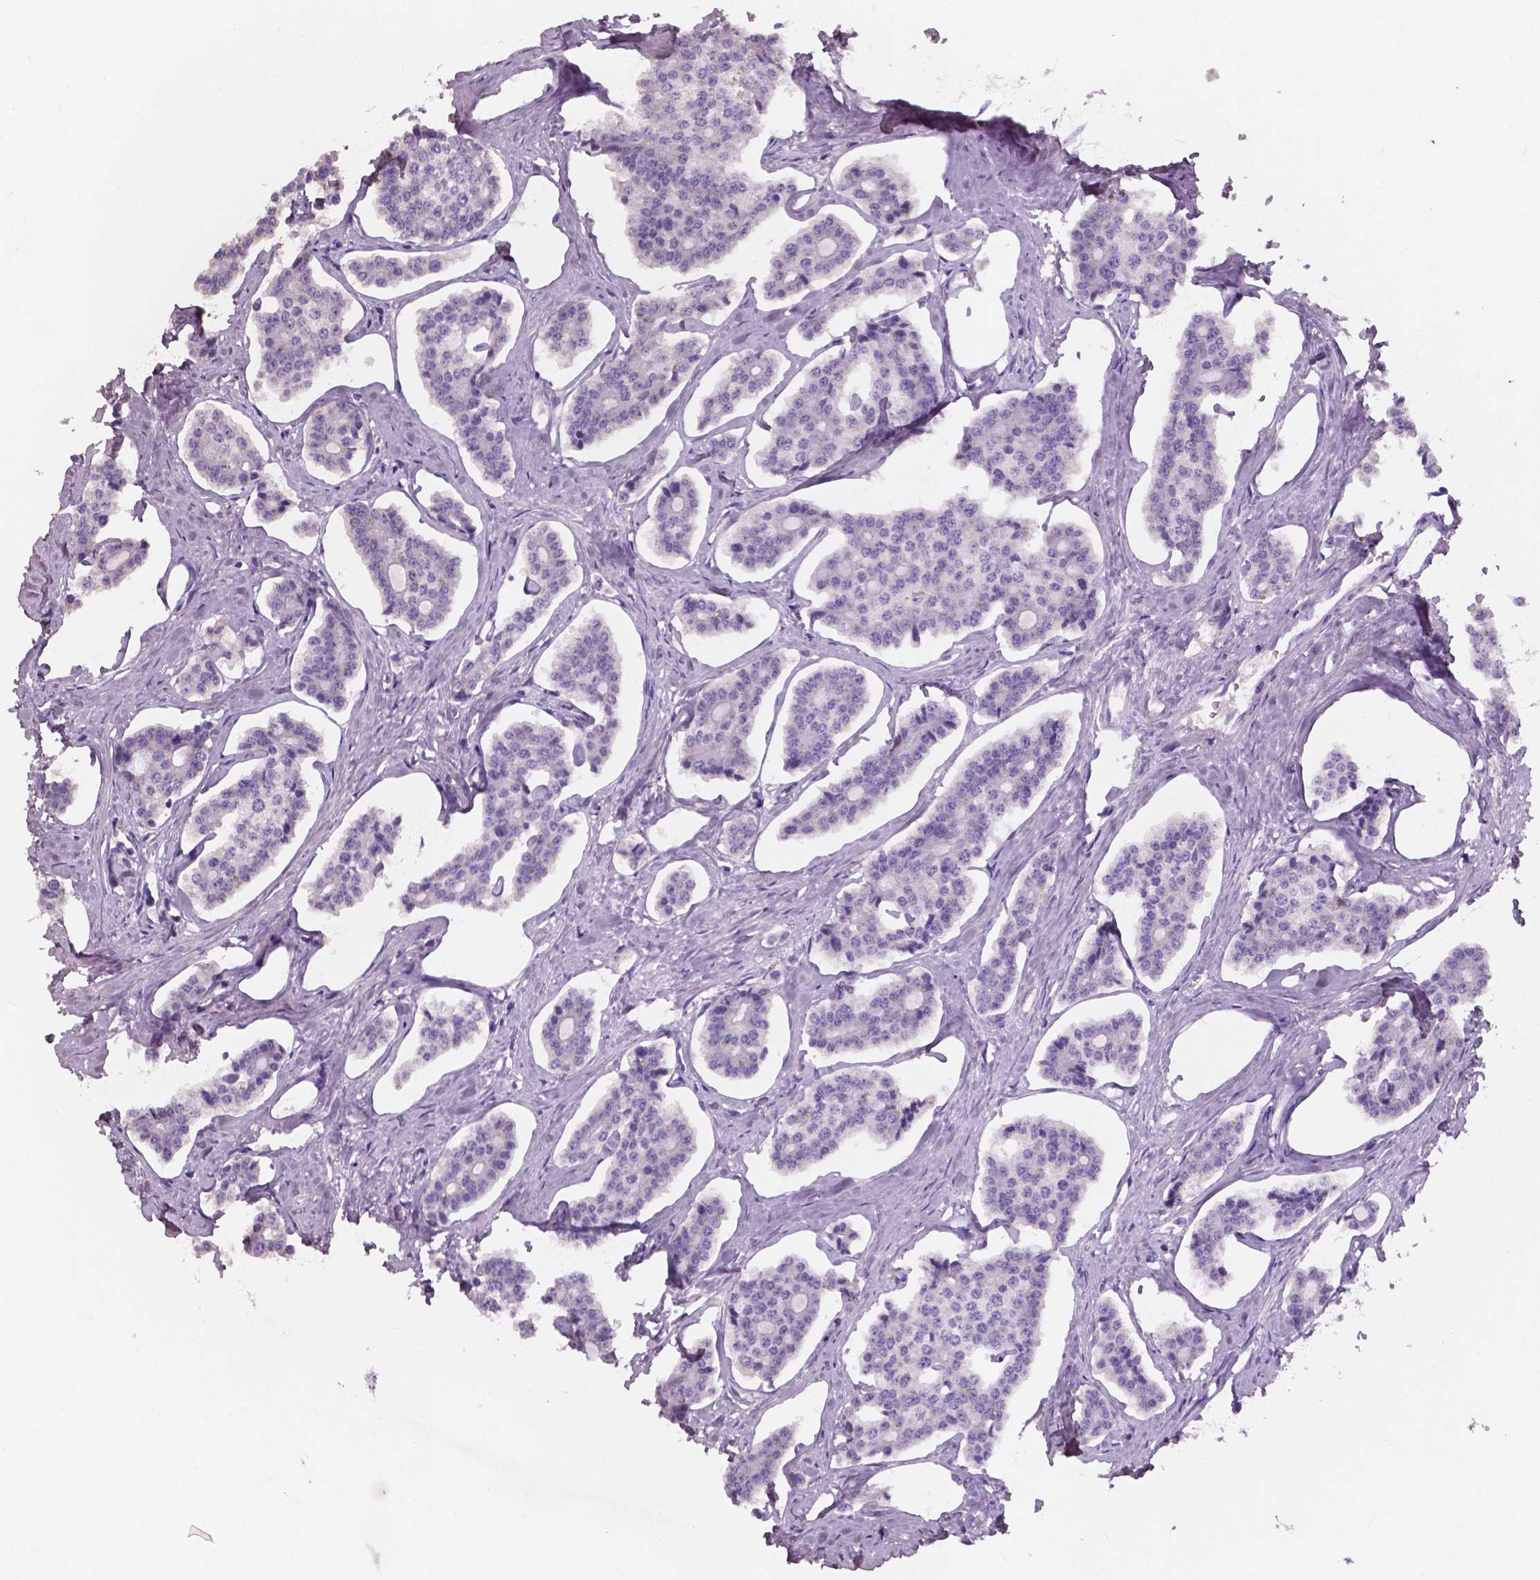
{"staining": {"intensity": "negative", "quantity": "none", "location": "none"}, "tissue": "carcinoid", "cell_type": "Tumor cells", "image_type": "cancer", "snomed": [{"axis": "morphology", "description": "Carcinoid, malignant, NOS"}, {"axis": "topography", "description": "Small intestine"}], "caption": "Tumor cells show no significant staining in carcinoid.", "gene": "SBSN", "patient": {"sex": "female", "age": 65}}